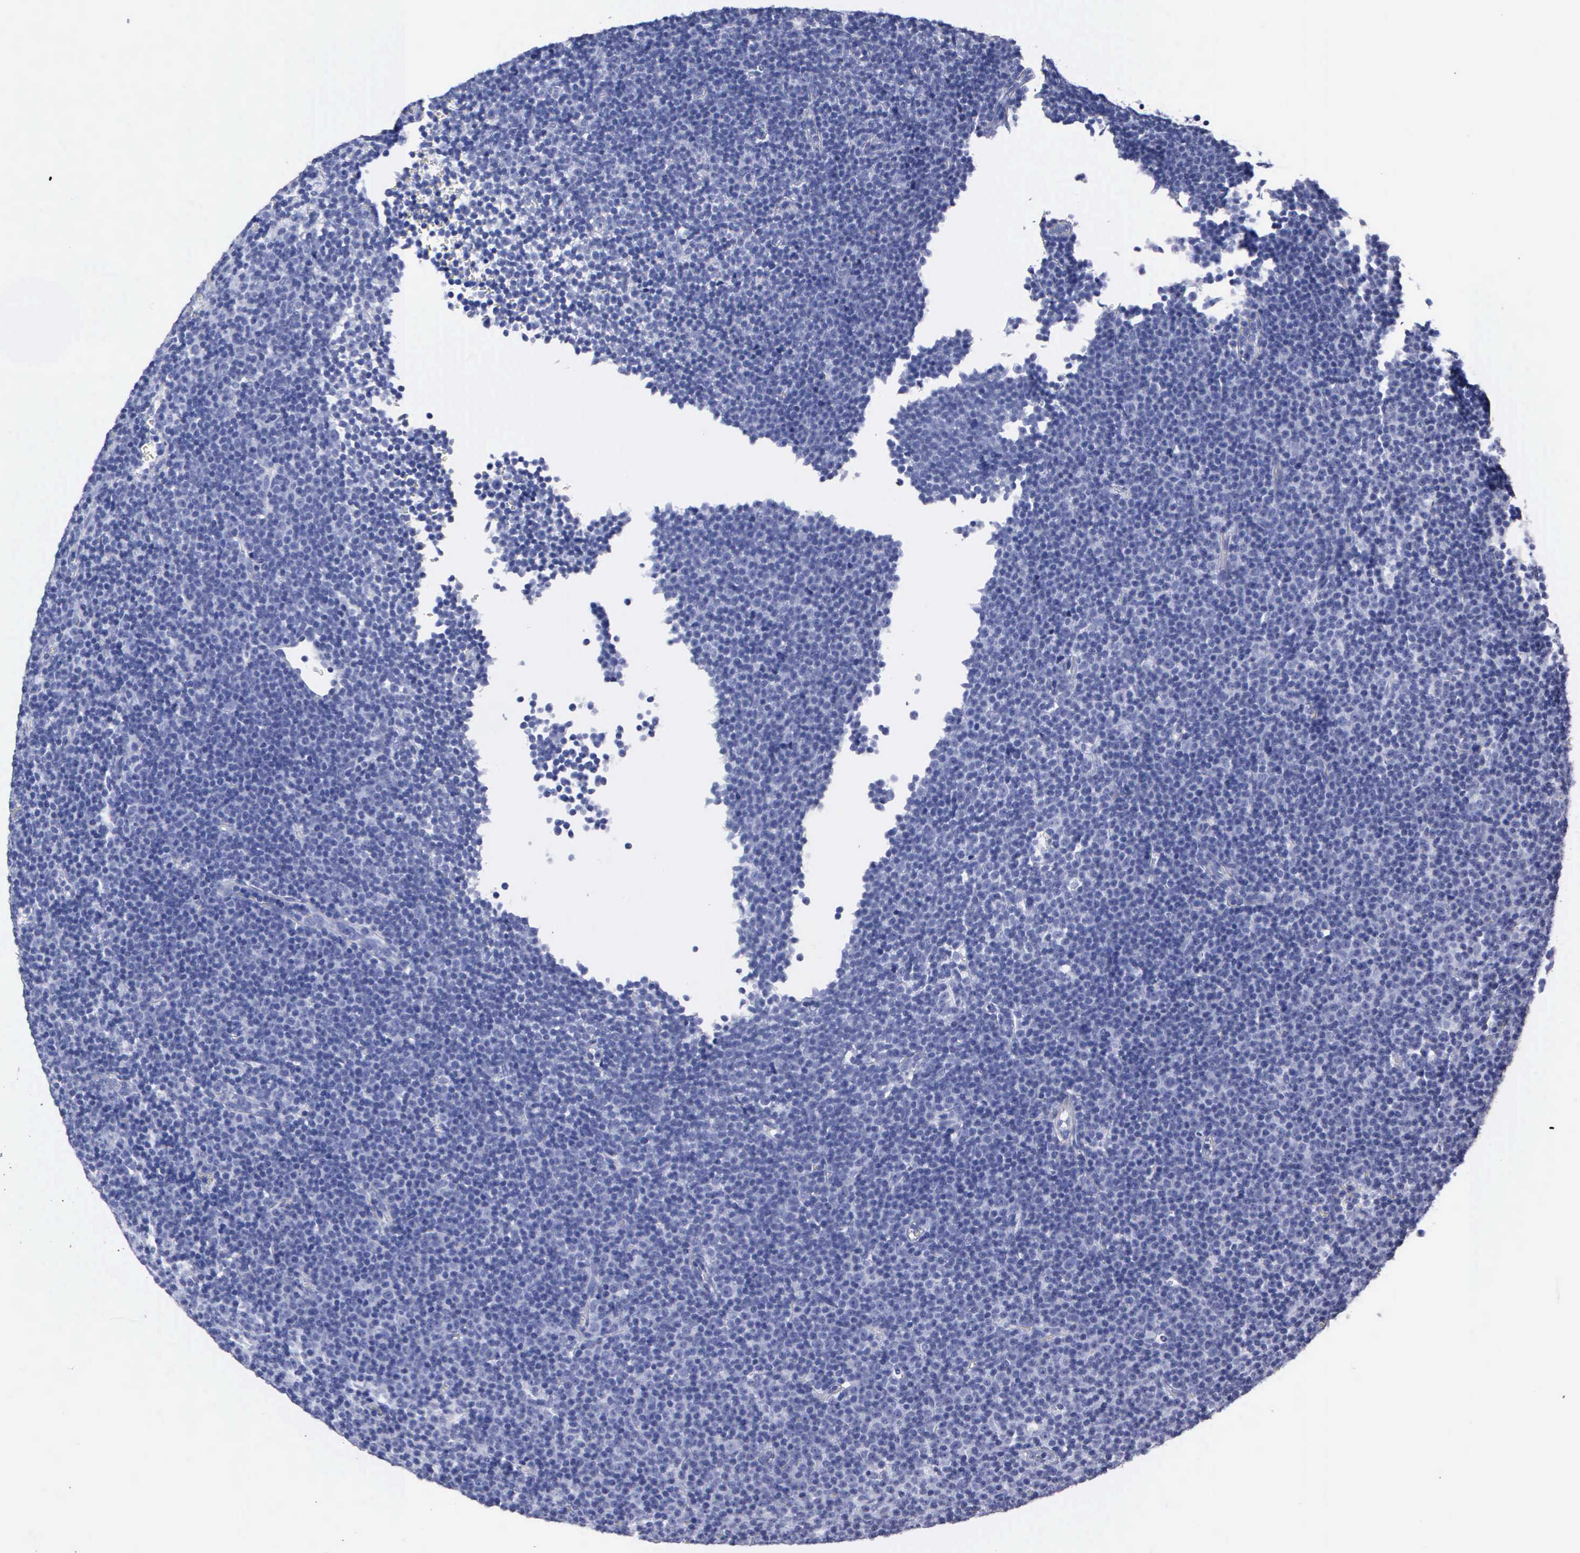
{"staining": {"intensity": "negative", "quantity": "none", "location": "none"}, "tissue": "lymphoma", "cell_type": "Tumor cells", "image_type": "cancer", "snomed": [{"axis": "morphology", "description": "Malignant lymphoma, non-Hodgkin's type, Low grade"}, {"axis": "topography", "description": "Lymph node"}], "caption": "Image shows no protein staining in tumor cells of malignant lymphoma, non-Hodgkin's type (low-grade) tissue.", "gene": "CTSG", "patient": {"sex": "male", "age": 57}}